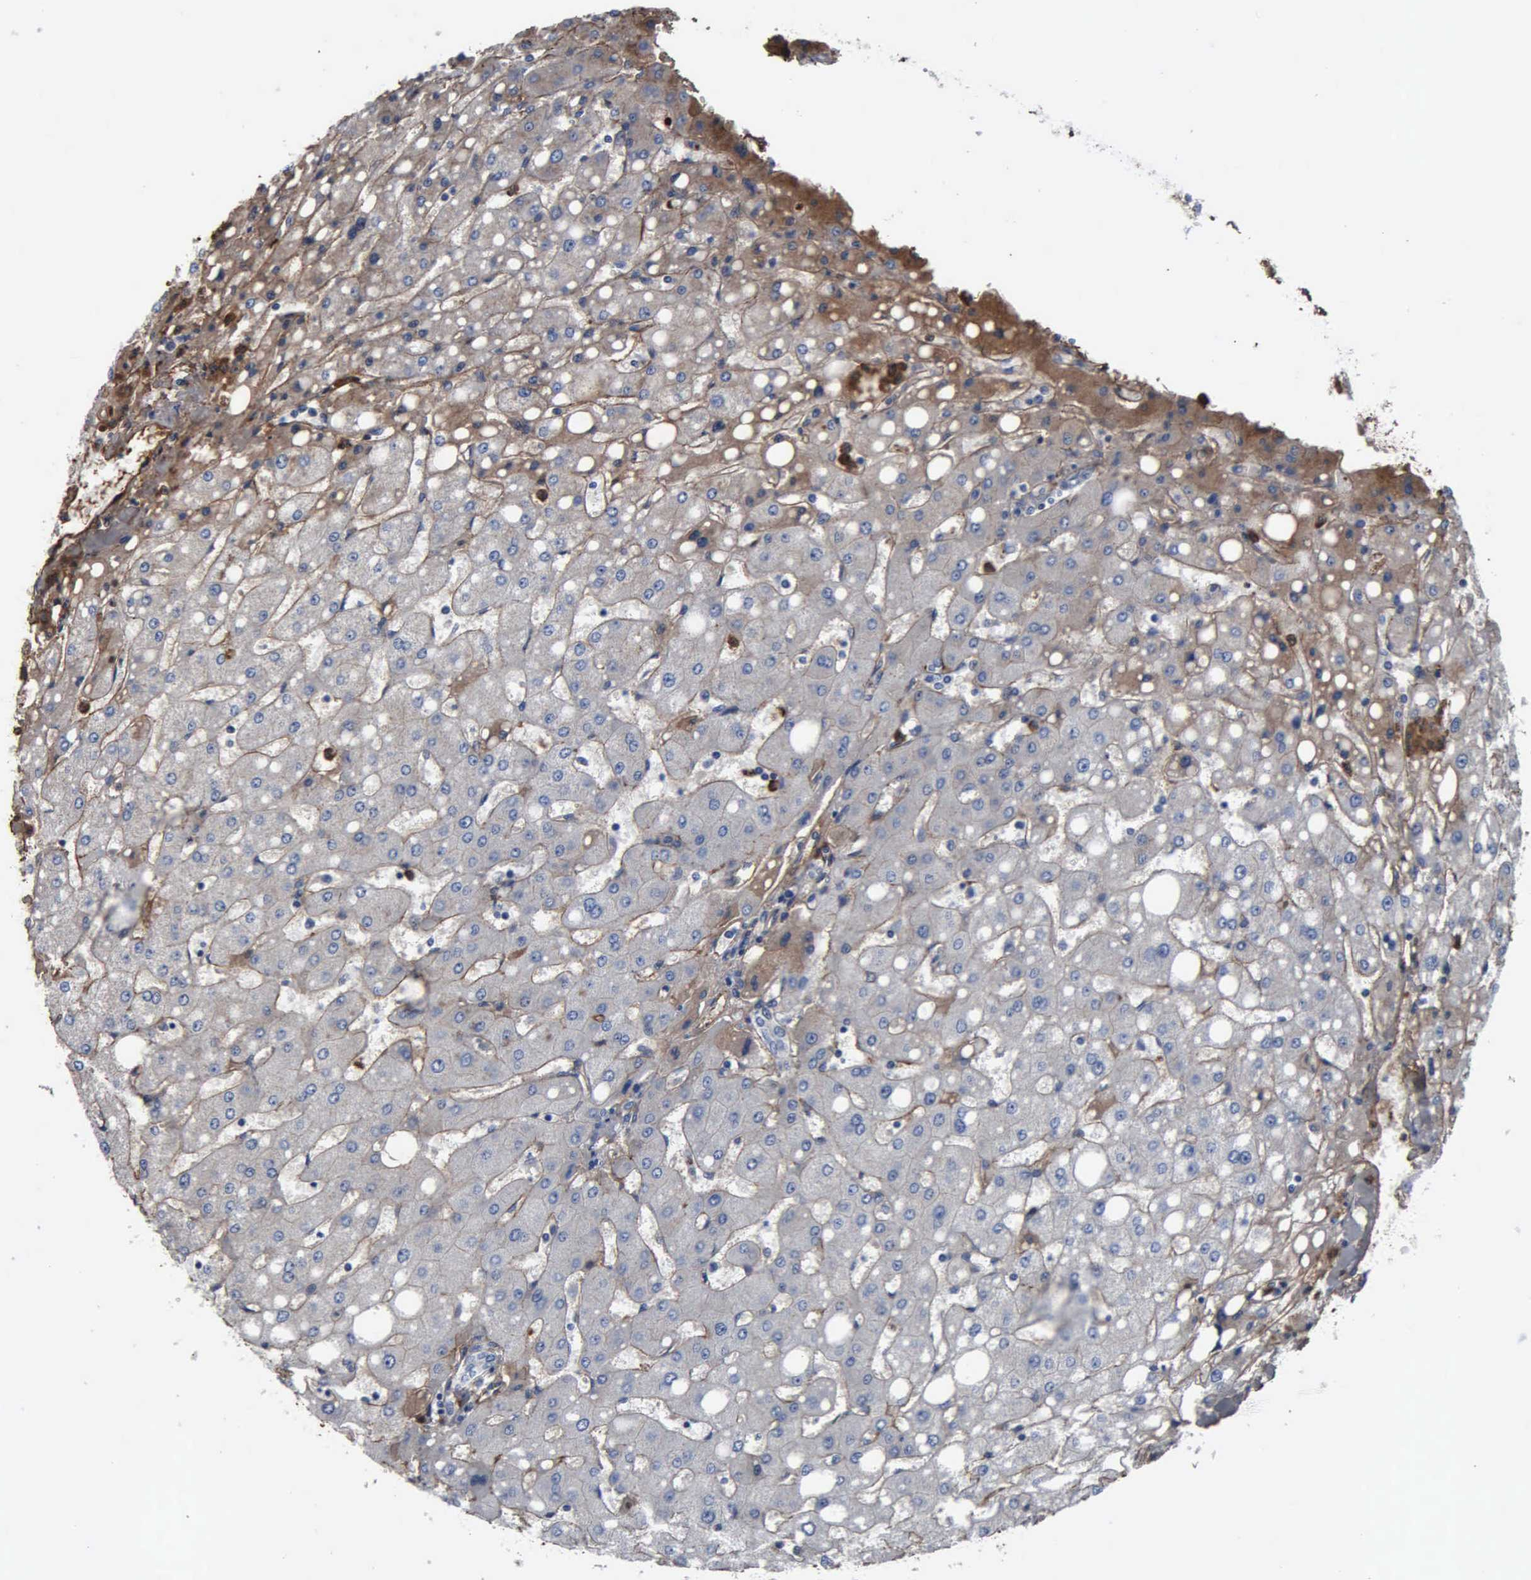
{"staining": {"intensity": "negative", "quantity": "none", "location": "none"}, "tissue": "liver", "cell_type": "Cholangiocytes", "image_type": "normal", "snomed": [{"axis": "morphology", "description": "Normal tissue, NOS"}, {"axis": "topography", "description": "Liver"}], "caption": "High magnification brightfield microscopy of normal liver stained with DAB (3,3'-diaminobenzidine) (brown) and counterstained with hematoxylin (blue): cholangiocytes show no significant positivity. (DAB immunohistochemistry, high magnification).", "gene": "FN1", "patient": {"sex": "male", "age": 49}}